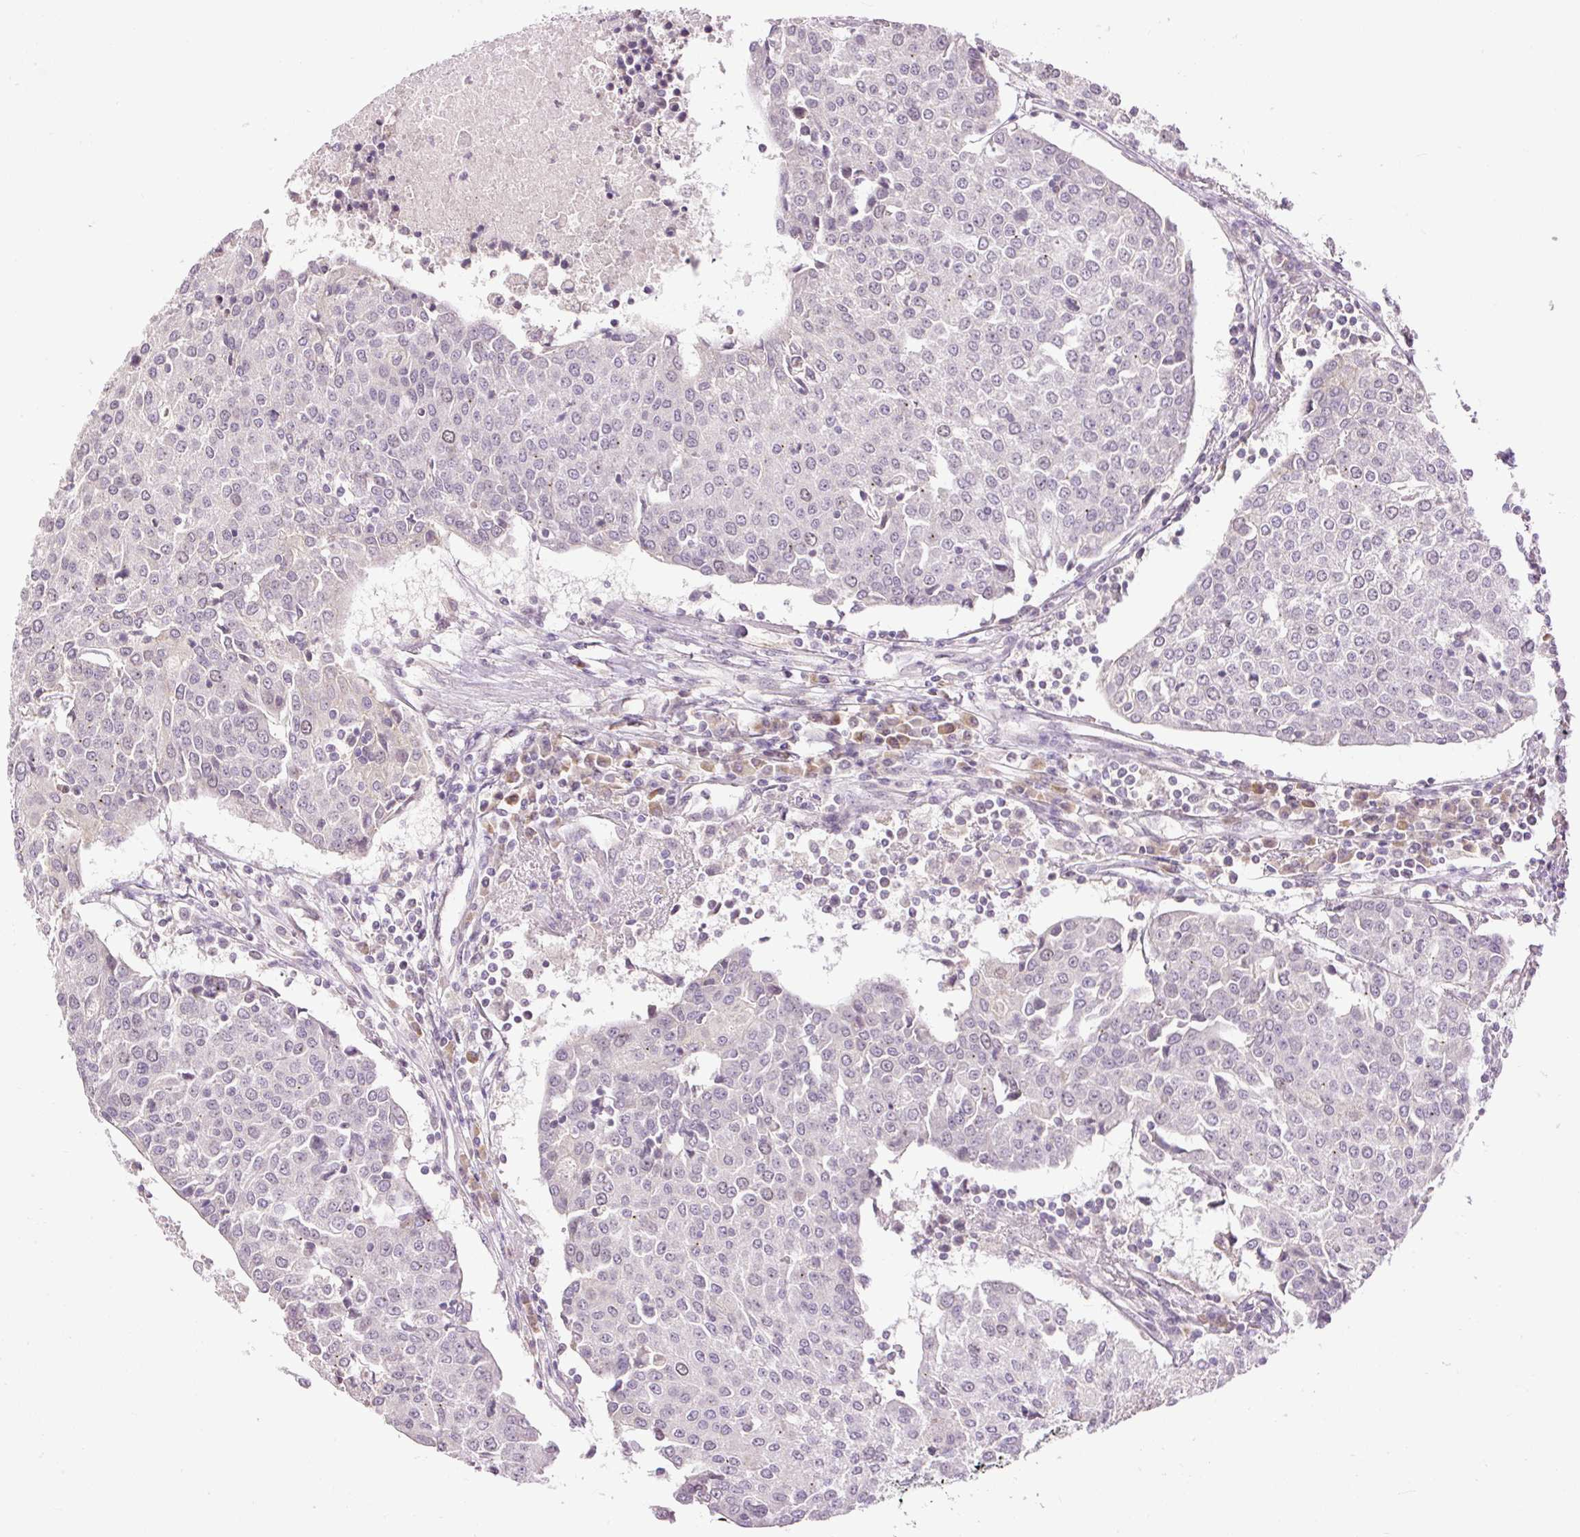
{"staining": {"intensity": "weak", "quantity": "<25%", "location": "nuclear"}, "tissue": "urothelial cancer", "cell_type": "Tumor cells", "image_type": "cancer", "snomed": [{"axis": "morphology", "description": "Urothelial carcinoma, High grade"}, {"axis": "topography", "description": "Urinary bladder"}], "caption": "This is a photomicrograph of immunohistochemistry staining of urothelial carcinoma (high-grade), which shows no positivity in tumor cells.", "gene": "RACGAP1", "patient": {"sex": "female", "age": 85}}